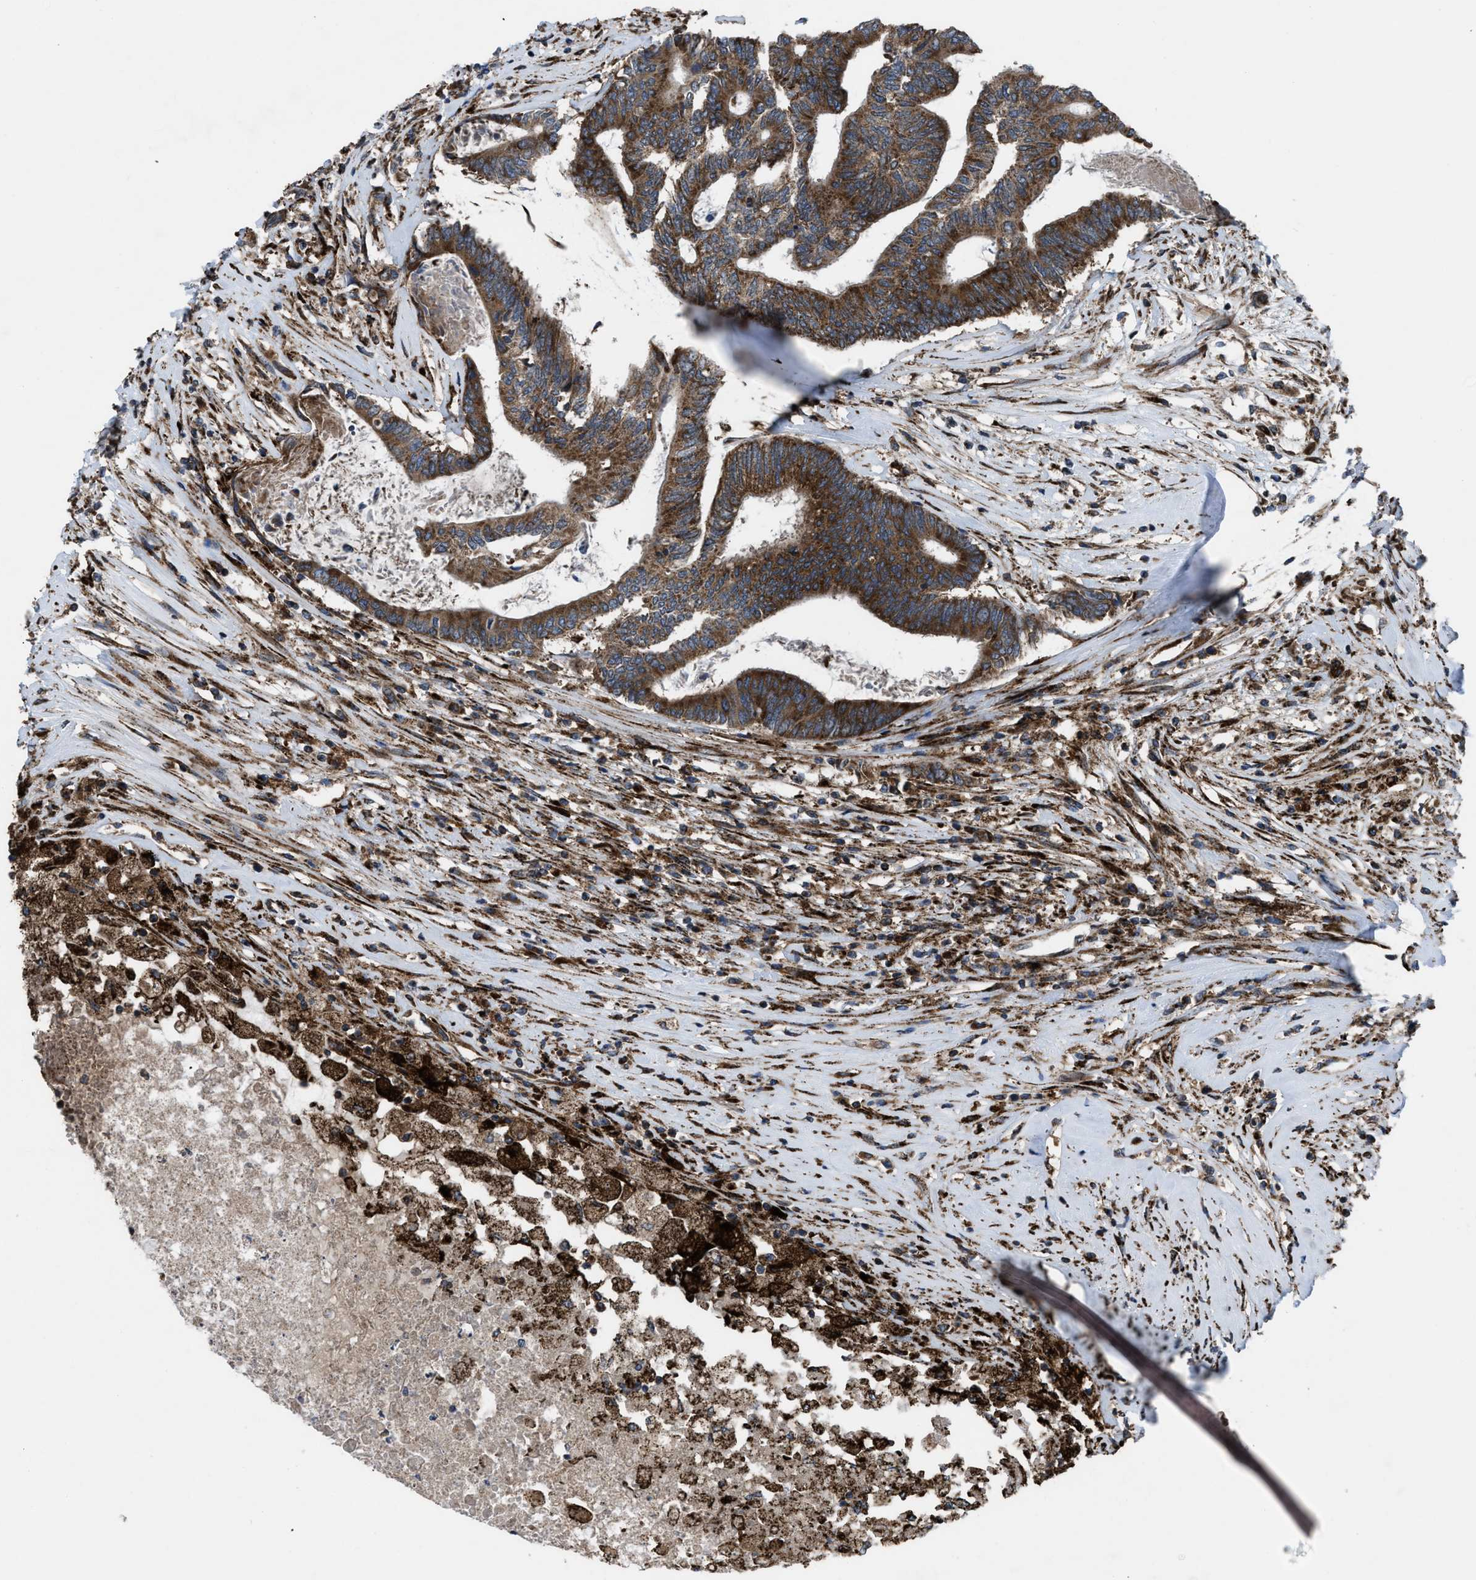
{"staining": {"intensity": "strong", "quantity": ">75%", "location": "cytoplasmic/membranous"}, "tissue": "colorectal cancer", "cell_type": "Tumor cells", "image_type": "cancer", "snomed": [{"axis": "morphology", "description": "Adenocarcinoma, NOS"}, {"axis": "topography", "description": "Rectum"}], "caption": "Immunohistochemical staining of colorectal adenocarcinoma reveals strong cytoplasmic/membranous protein positivity in about >75% of tumor cells.", "gene": "PER3", "patient": {"sex": "male", "age": 63}}